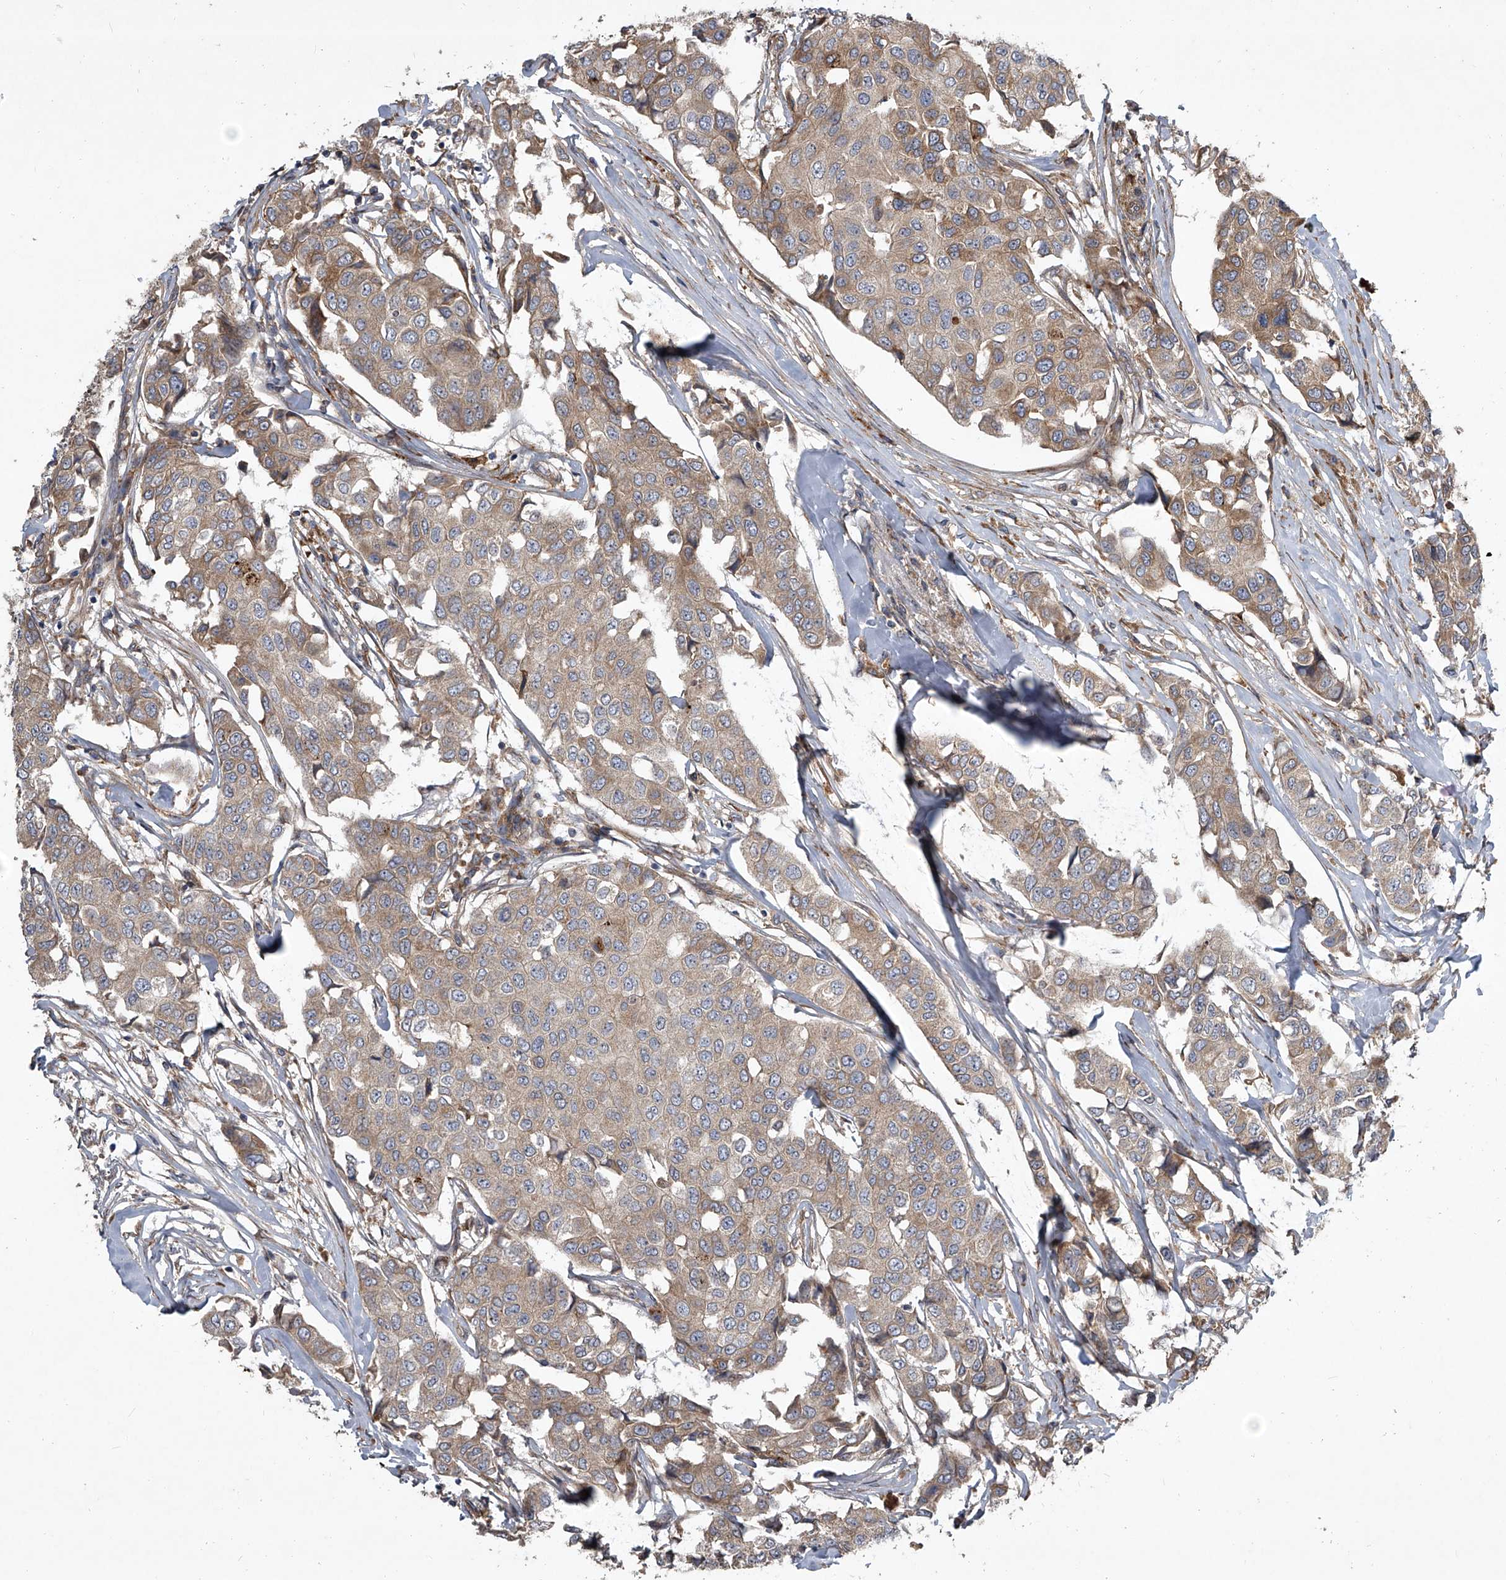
{"staining": {"intensity": "weak", "quantity": ">75%", "location": "cytoplasmic/membranous"}, "tissue": "breast cancer", "cell_type": "Tumor cells", "image_type": "cancer", "snomed": [{"axis": "morphology", "description": "Duct carcinoma"}, {"axis": "topography", "description": "Breast"}], "caption": "Immunohistochemical staining of human breast invasive ductal carcinoma demonstrates low levels of weak cytoplasmic/membranous positivity in about >75% of tumor cells. (IHC, brightfield microscopy, high magnification).", "gene": "EVA1C", "patient": {"sex": "female", "age": 80}}